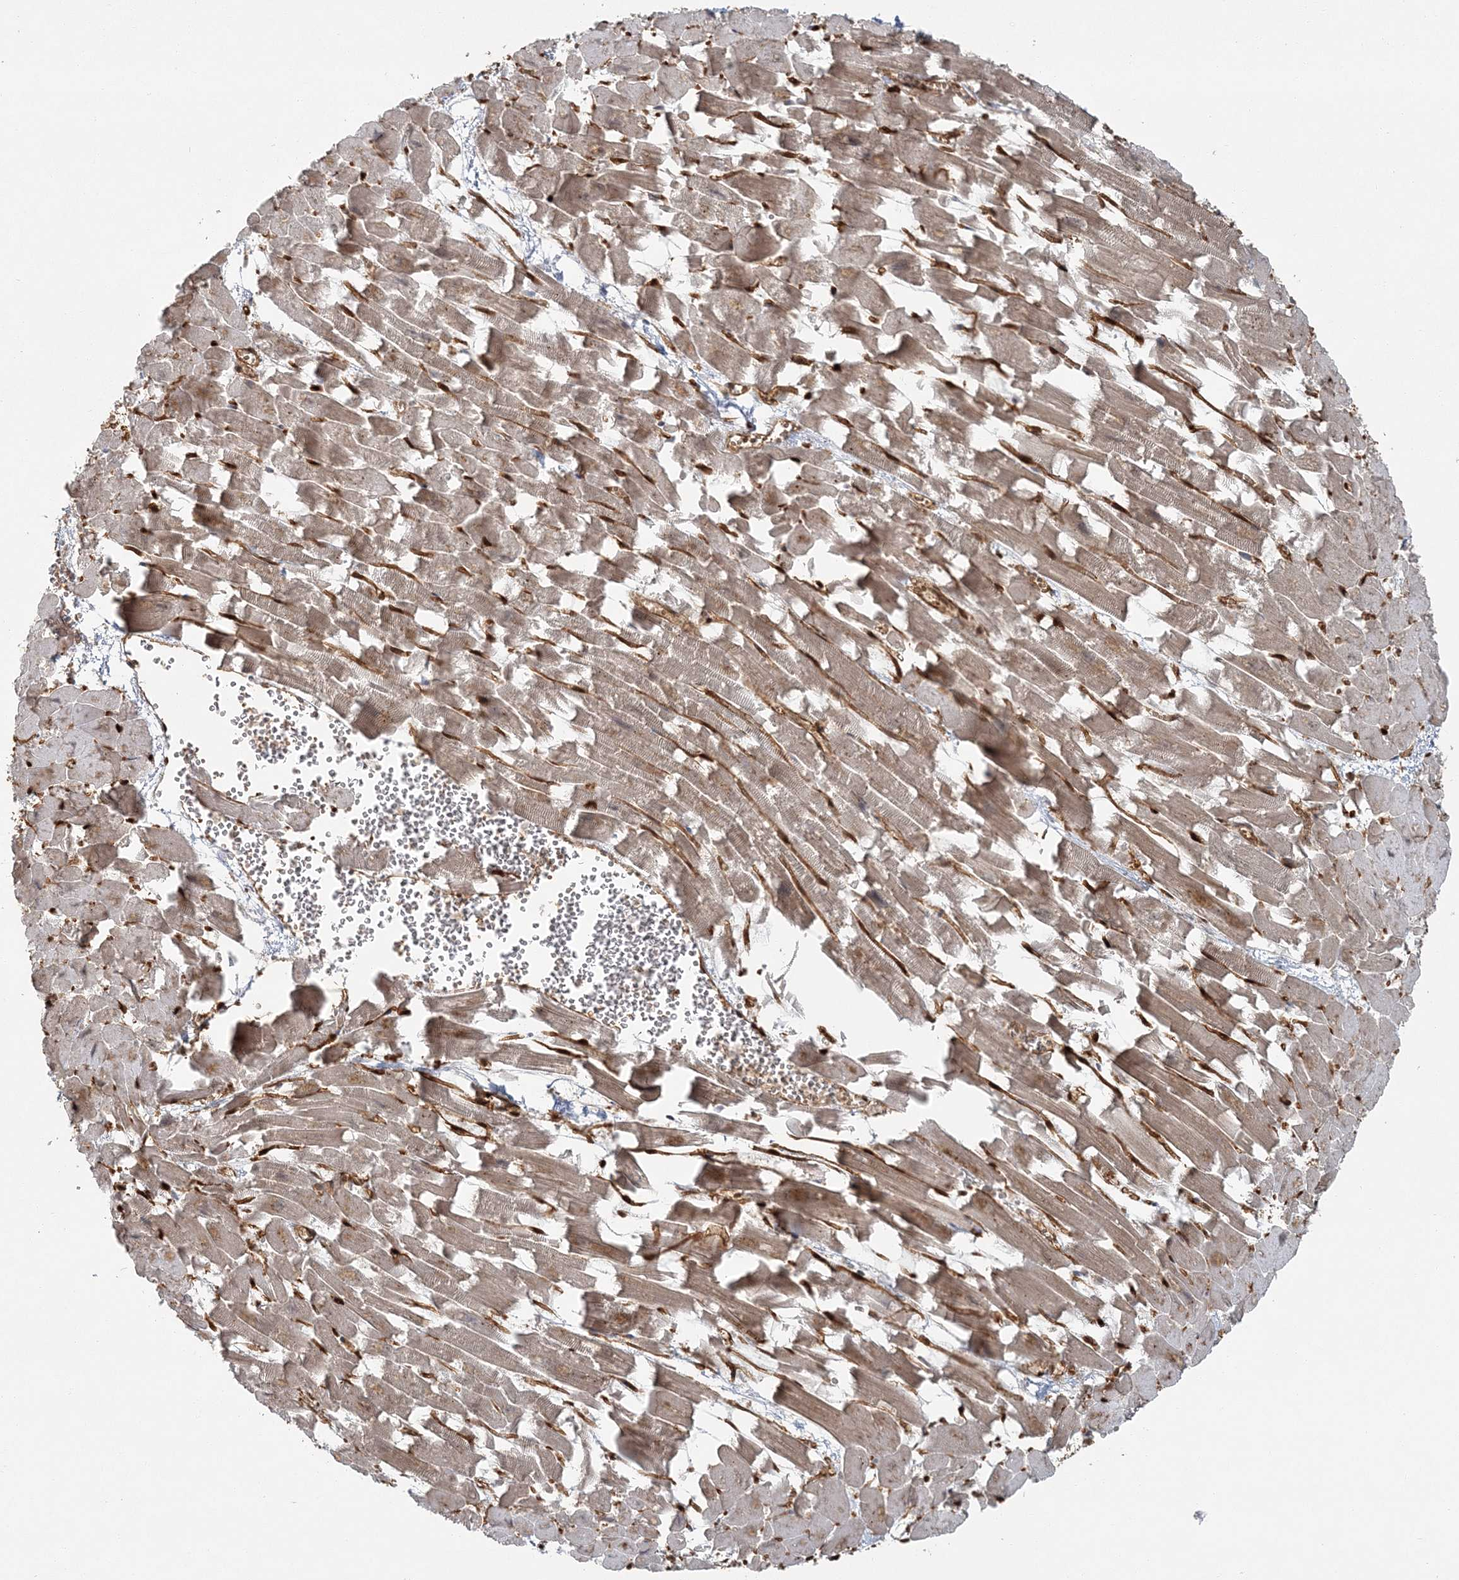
{"staining": {"intensity": "weak", "quantity": ">75%", "location": "cytoplasmic/membranous"}, "tissue": "heart muscle", "cell_type": "Cardiomyocytes", "image_type": "normal", "snomed": [{"axis": "morphology", "description": "Normal tissue, NOS"}, {"axis": "topography", "description": "Heart"}], "caption": "High-magnification brightfield microscopy of normal heart muscle stained with DAB (brown) and counterstained with hematoxylin (blue). cardiomyocytes exhibit weak cytoplasmic/membranous positivity is identified in approximately>75% of cells.", "gene": "RGCC", "patient": {"sex": "female", "age": 64}}